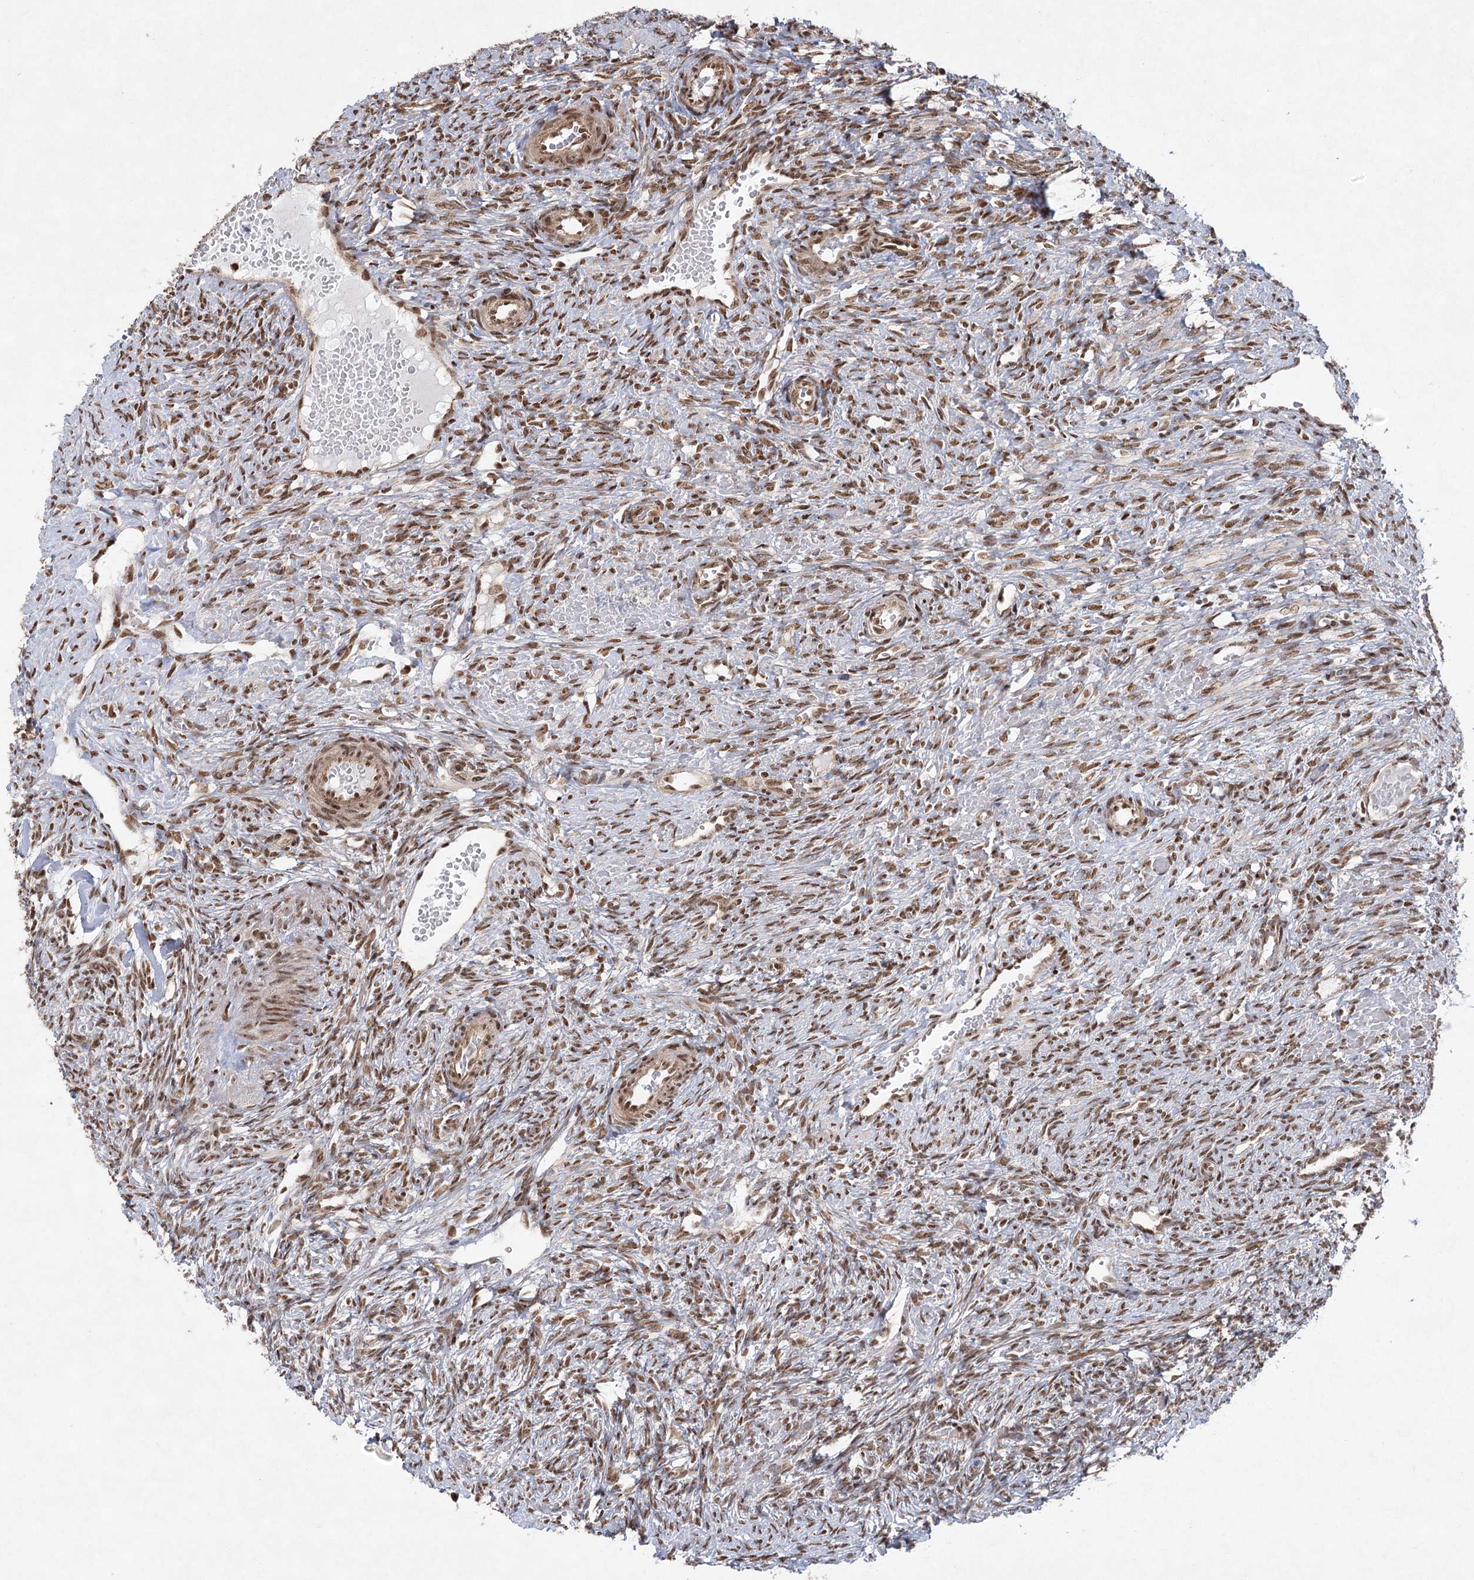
{"staining": {"intensity": "moderate", "quantity": ">75%", "location": "nuclear"}, "tissue": "ovary", "cell_type": "Follicle cells", "image_type": "normal", "snomed": [{"axis": "morphology", "description": "Normal tissue, NOS"}, {"axis": "topography", "description": "Ovary"}], "caption": "Moderate nuclear expression is present in approximately >75% of follicle cells in normal ovary.", "gene": "ZCCHC8", "patient": {"sex": "female", "age": 41}}